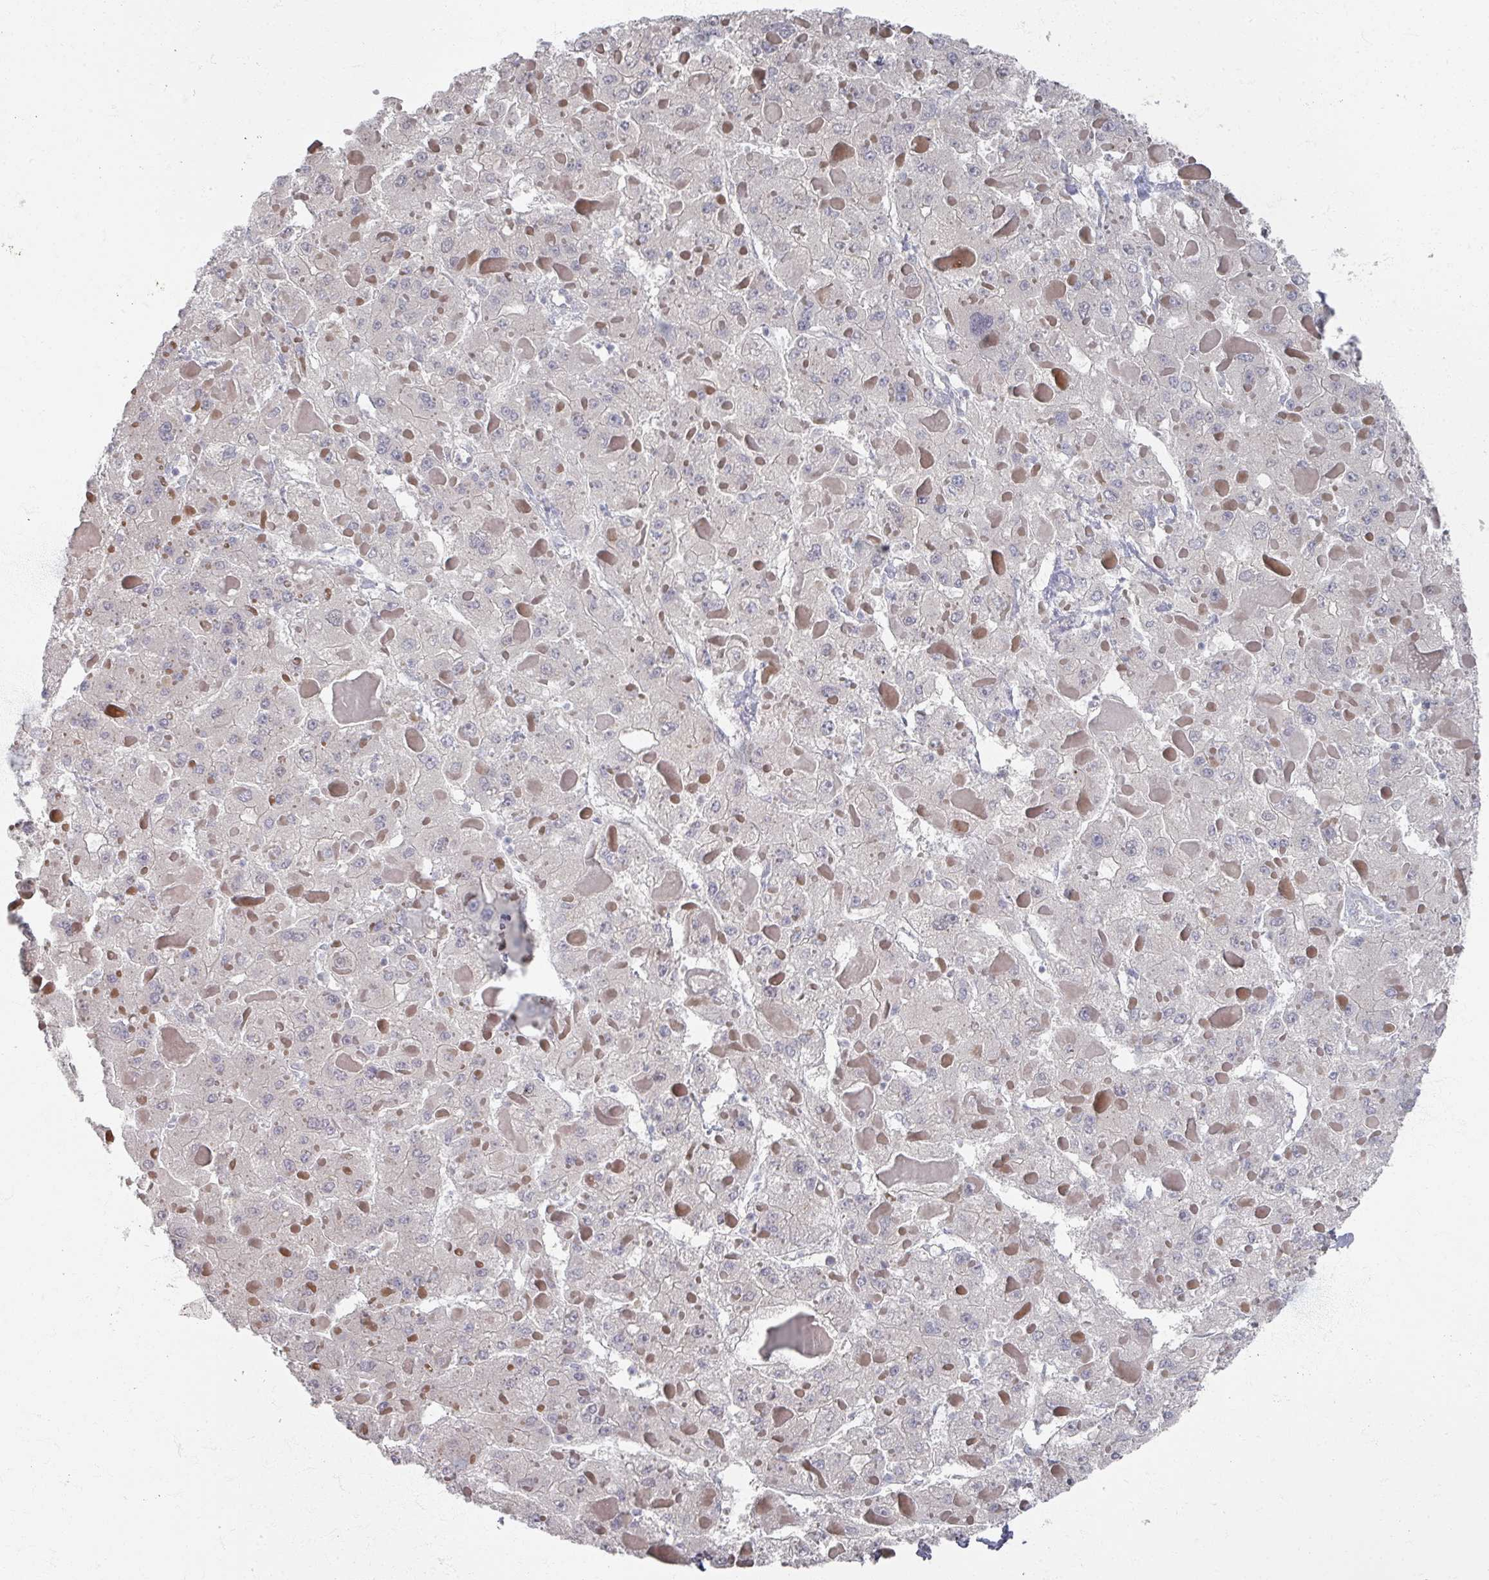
{"staining": {"intensity": "negative", "quantity": "none", "location": "none"}, "tissue": "liver cancer", "cell_type": "Tumor cells", "image_type": "cancer", "snomed": [{"axis": "morphology", "description": "Carcinoma, Hepatocellular, NOS"}, {"axis": "topography", "description": "Liver"}], "caption": "Liver hepatocellular carcinoma was stained to show a protein in brown. There is no significant expression in tumor cells. Nuclei are stained in blue.", "gene": "TTYH3", "patient": {"sex": "female", "age": 73}}